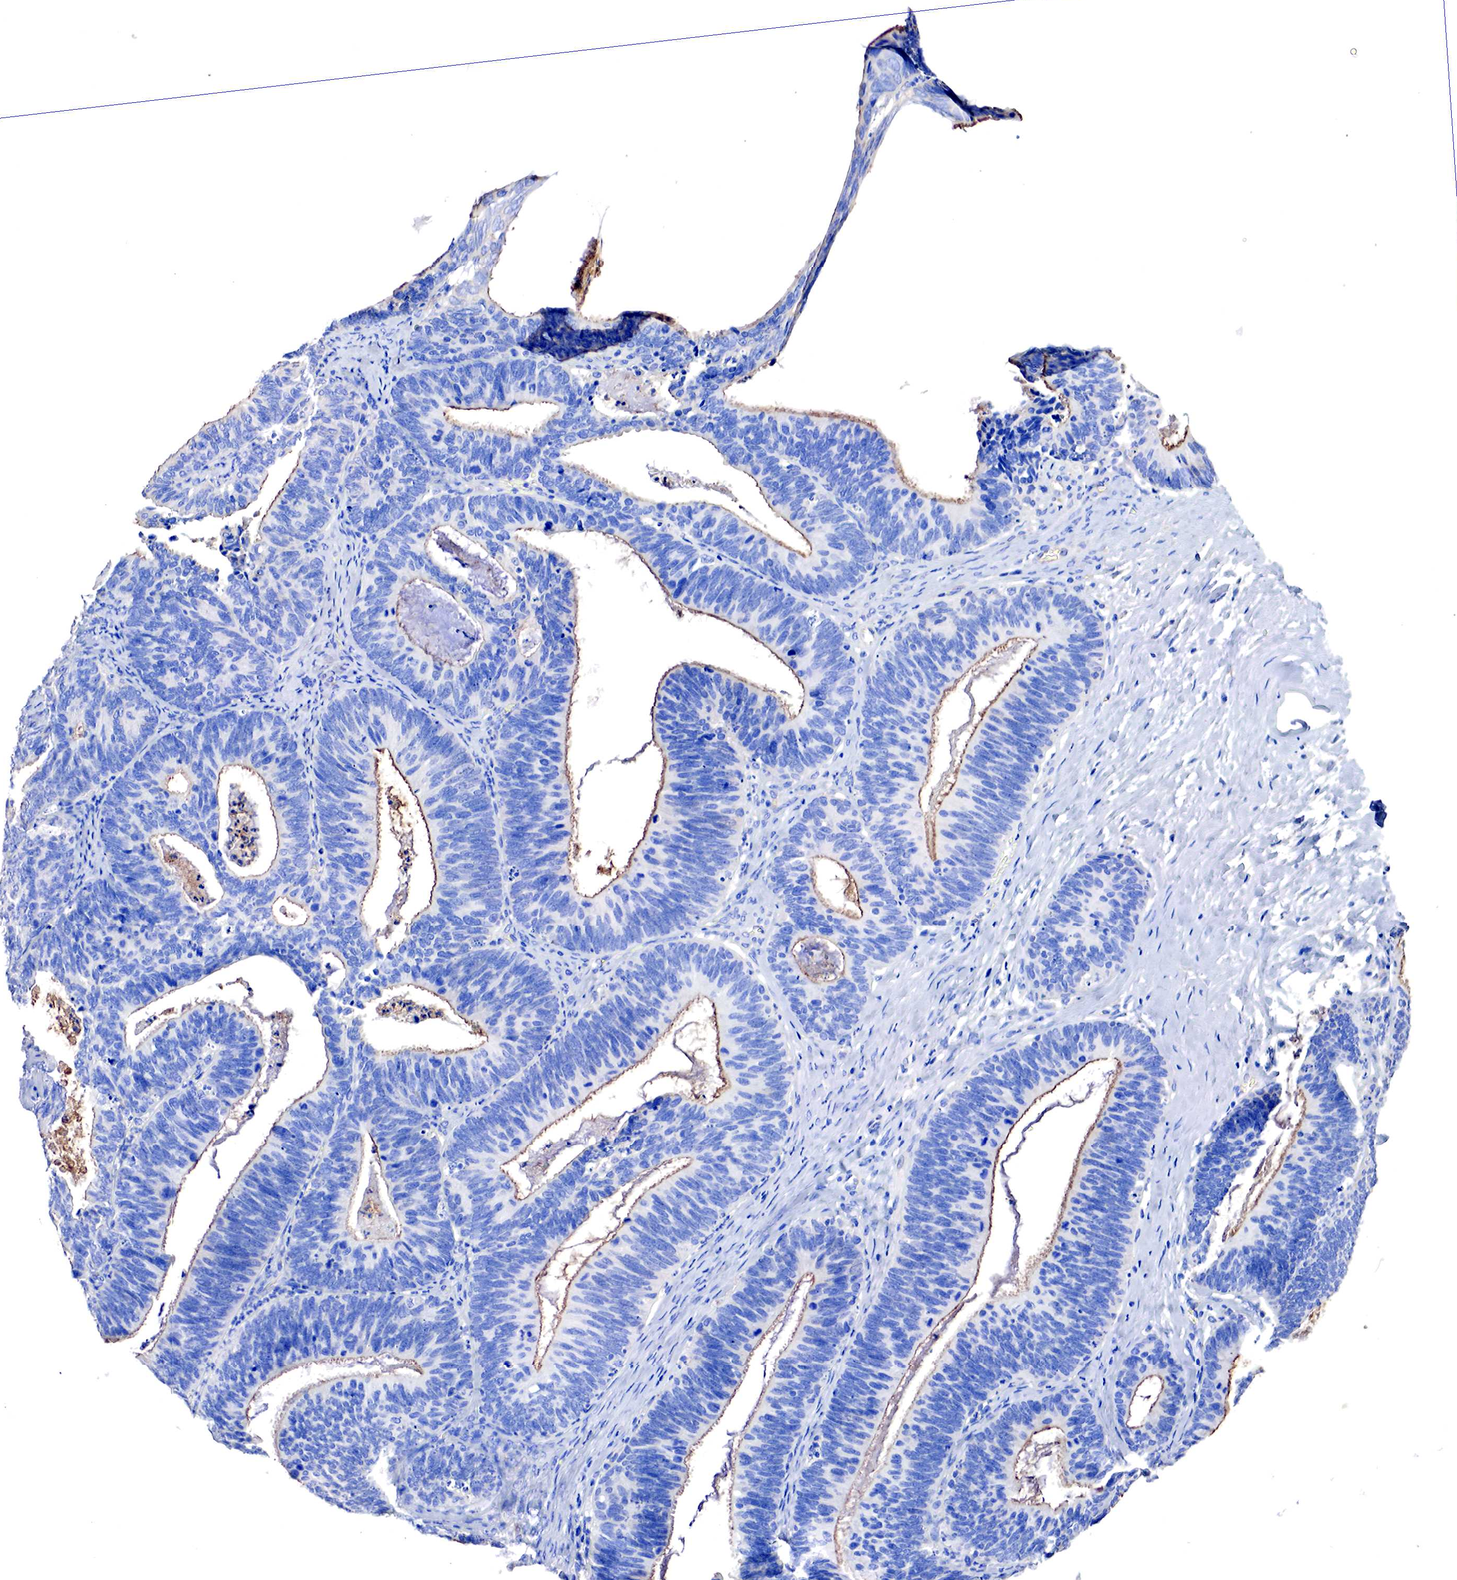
{"staining": {"intensity": "moderate", "quantity": "25%-75%", "location": "cytoplasmic/membranous"}, "tissue": "ovarian cancer", "cell_type": "Tumor cells", "image_type": "cancer", "snomed": [{"axis": "morphology", "description": "Carcinoma, endometroid"}, {"axis": "topography", "description": "Ovary"}], "caption": "Tumor cells show medium levels of moderate cytoplasmic/membranous positivity in approximately 25%-75% of cells in human ovarian cancer. Nuclei are stained in blue.", "gene": "RDX", "patient": {"sex": "female", "age": 52}}